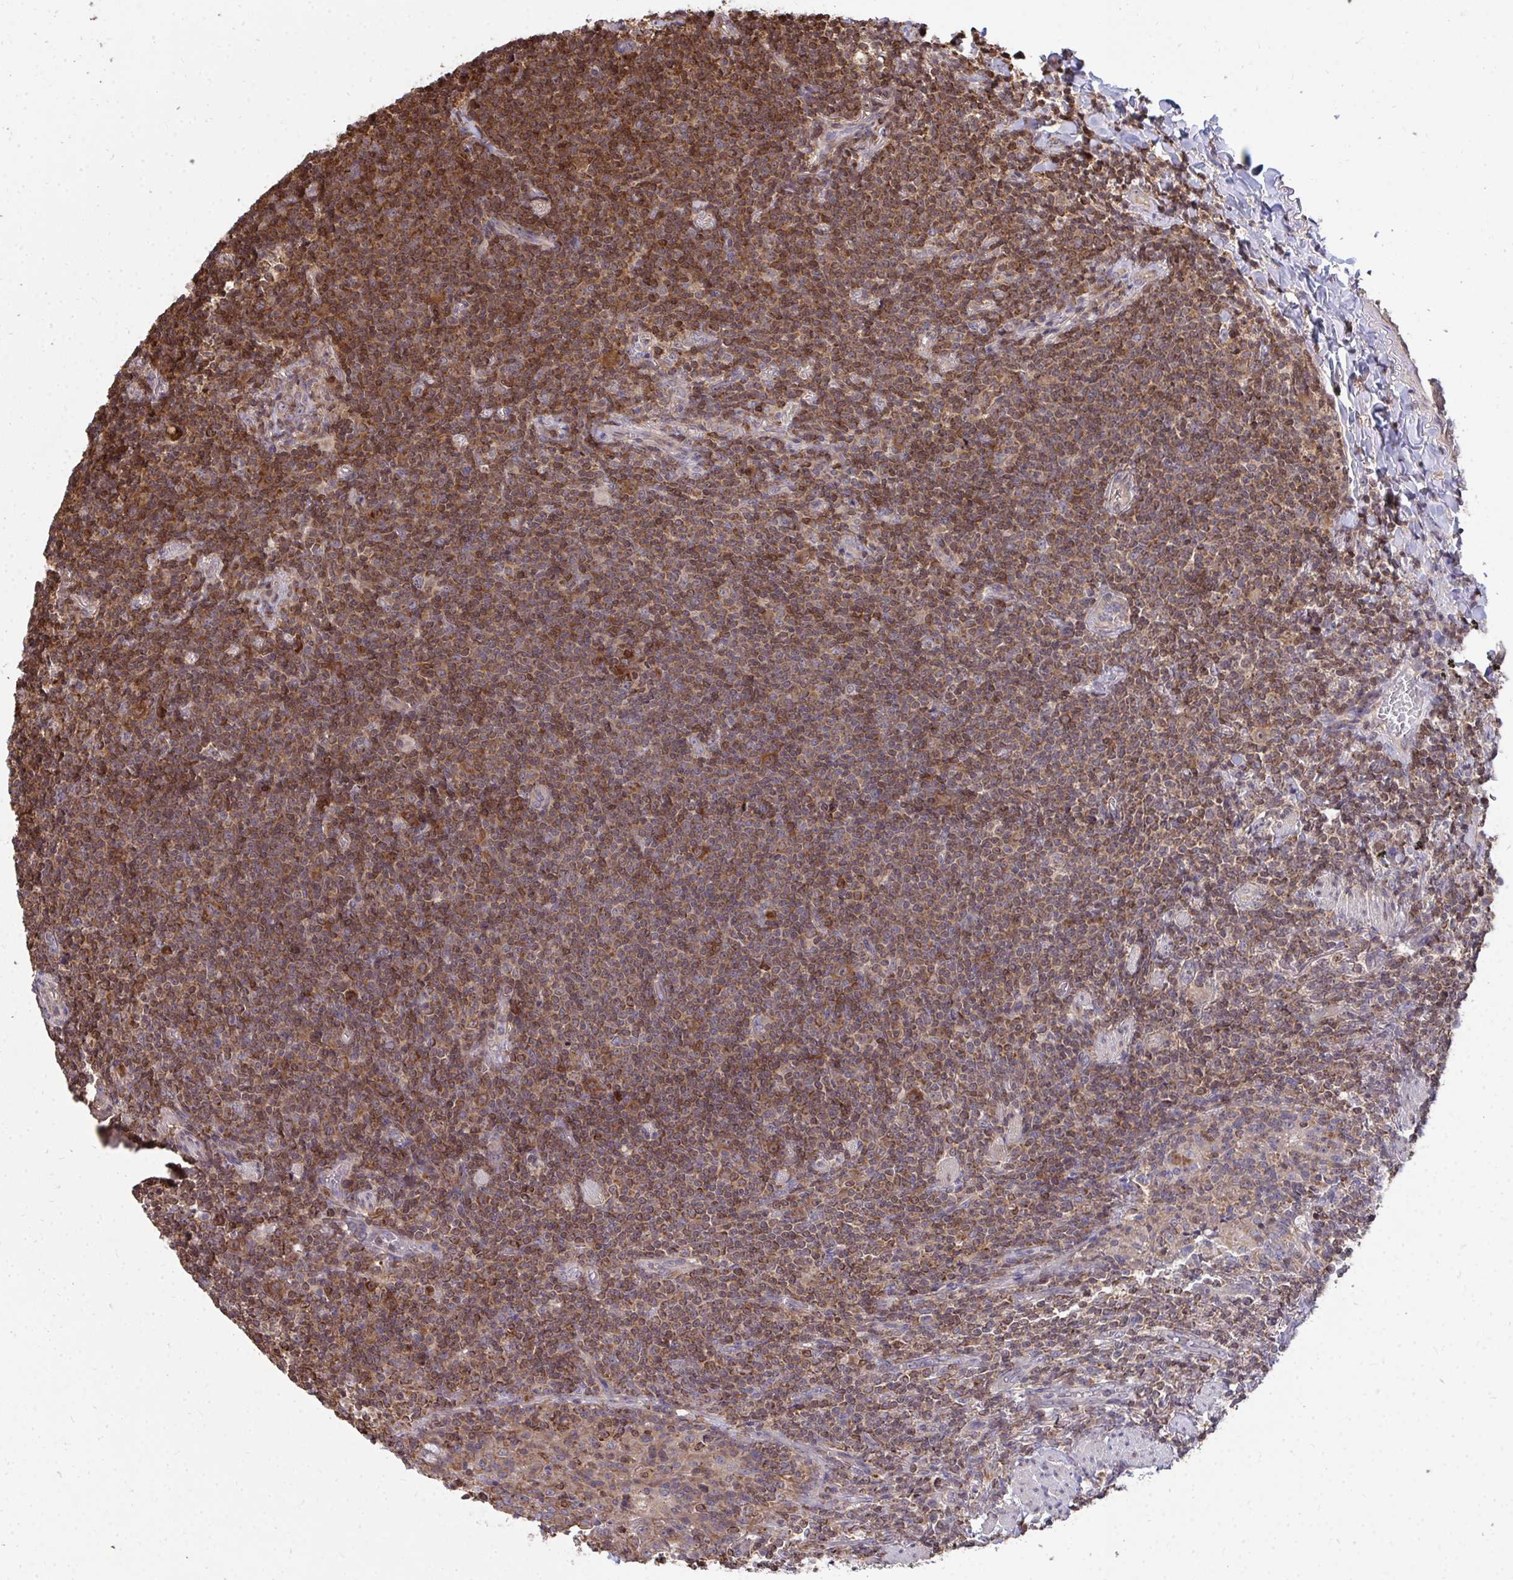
{"staining": {"intensity": "moderate", "quantity": ">75%", "location": "cytoplasmic/membranous"}, "tissue": "lymphoma", "cell_type": "Tumor cells", "image_type": "cancer", "snomed": [{"axis": "morphology", "description": "Malignant lymphoma, non-Hodgkin's type, Low grade"}, {"axis": "topography", "description": "Lung"}], "caption": "Lymphoma tissue shows moderate cytoplasmic/membranous expression in about >75% of tumor cells Ihc stains the protein in brown and the nuclei are stained blue.", "gene": "DNAJA2", "patient": {"sex": "female", "age": 71}}